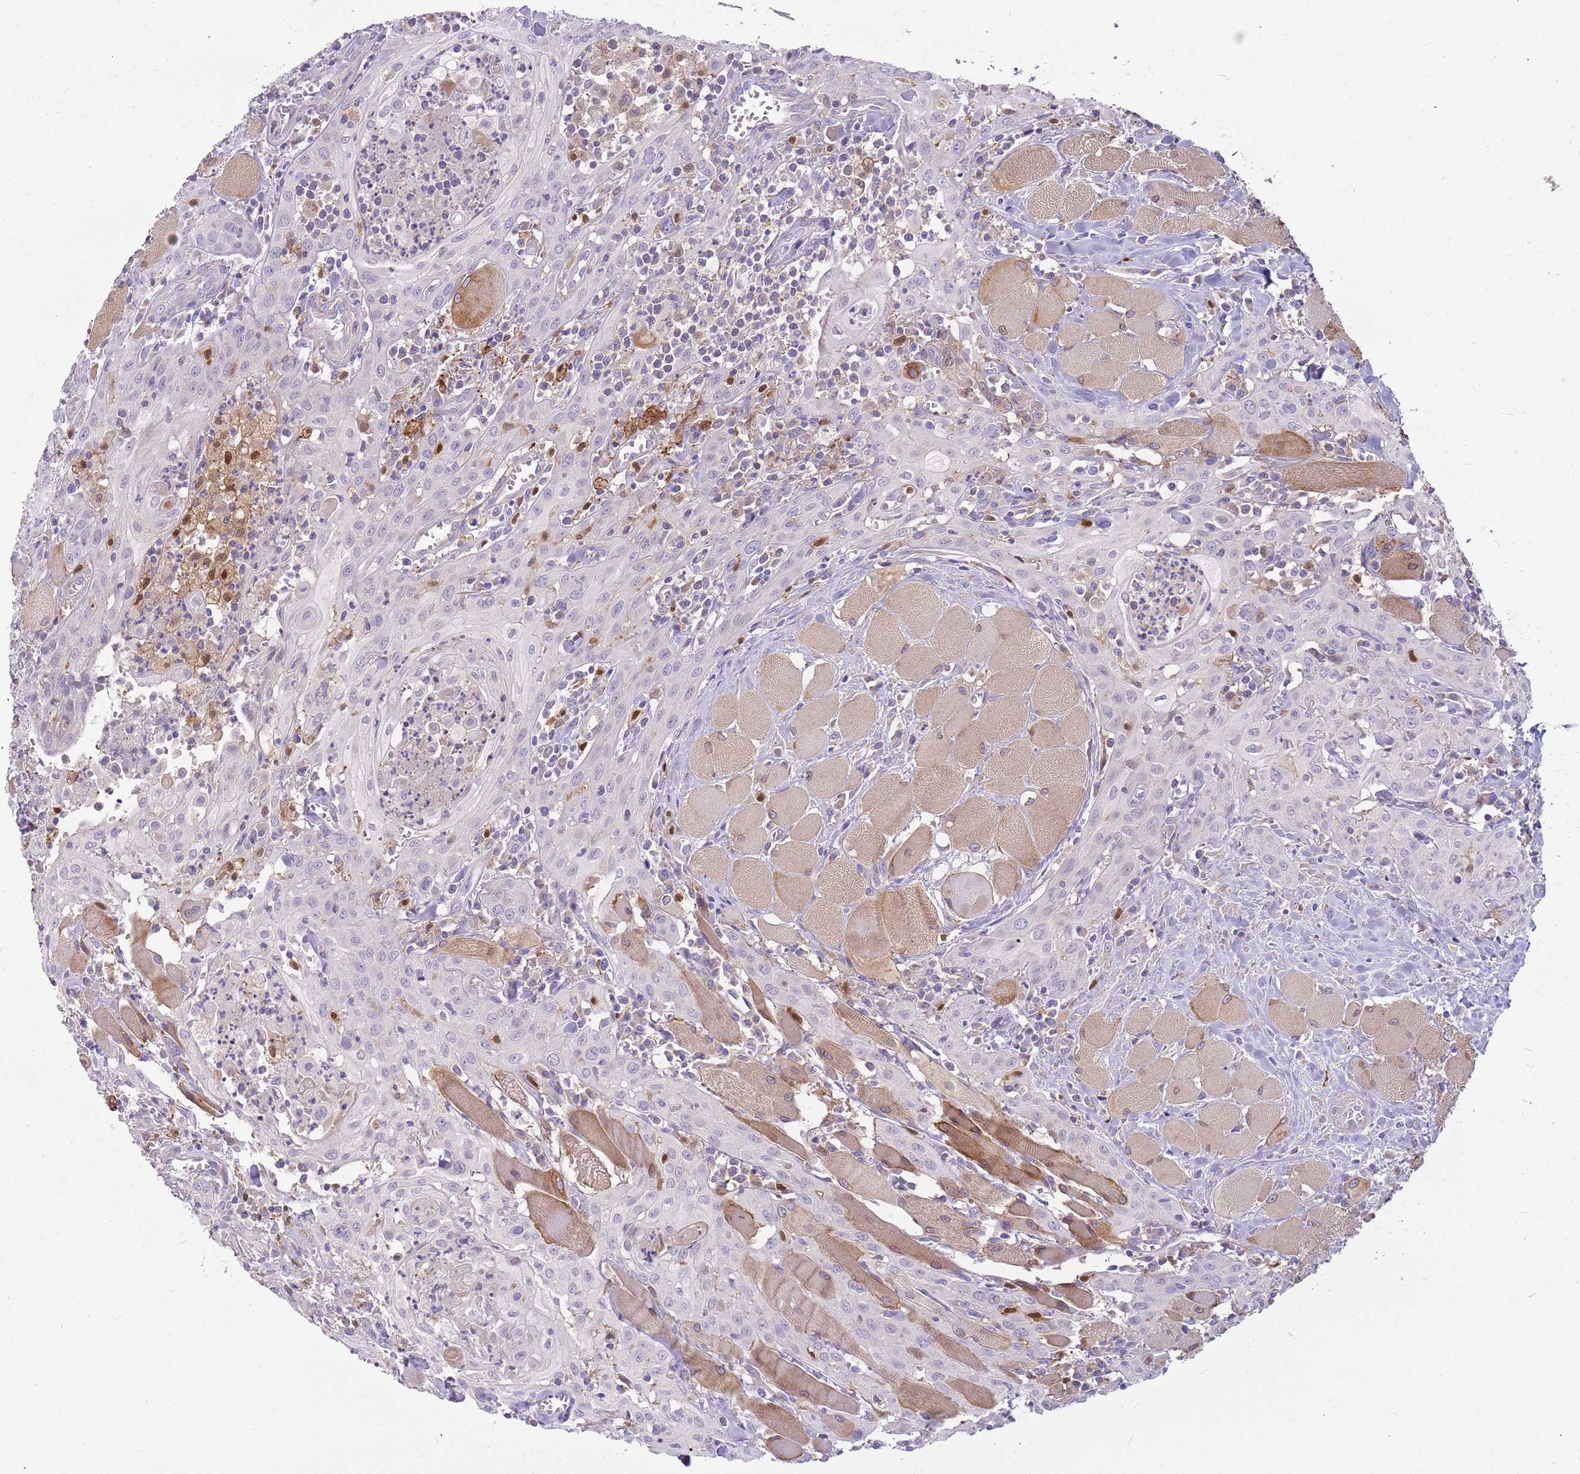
{"staining": {"intensity": "negative", "quantity": "none", "location": "none"}, "tissue": "head and neck cancer", "cell_type": "Tumor cells", "image_type": "cancer", "snomed": [{"axis": "morphology", "description": "Squamous cell carcinoma, NOS"}, {"axis": "topography", "description": "Oral tissue"}, {"axis": "topography", "description": "Head-Neck"}], "caption": "A photomicrograph of human head and neck squamous cell carcinoma is negative for staining in tumor cells. (DAB IHC with hematoxylin counter stain).", "gene": "DIPK1C", "patient": {"sex": "female", "age": 70}}